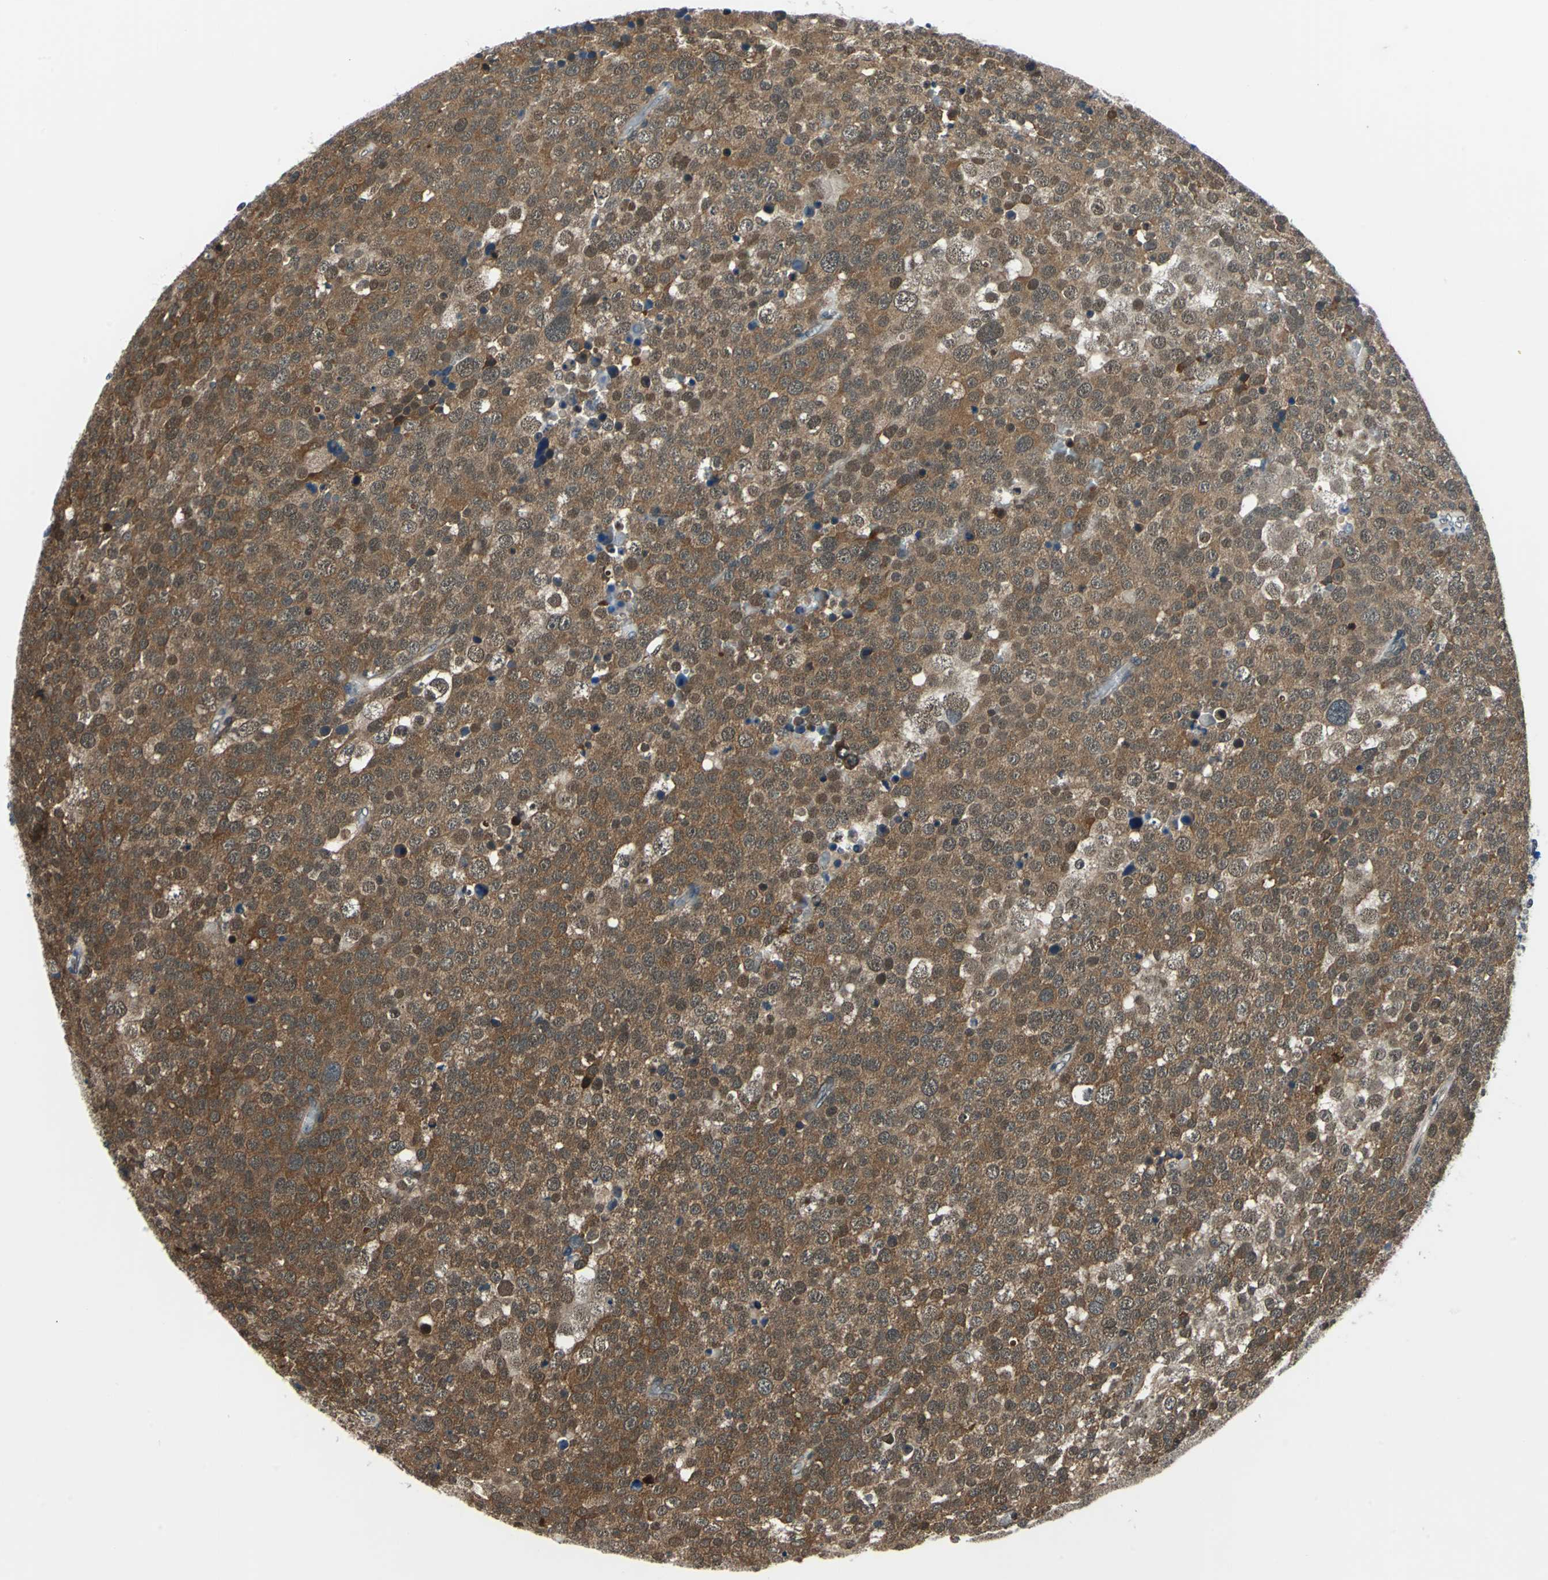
{"staining": {"intensity": "moderate", "quantity": ">75%", "location": "cytoplasmic/membranous,nuclear"}, "tissue": "testis cancer", "cell_type": "Tumor cells", "image_type": "cancer", "snomed": [{"axis": "morphology", "description": "Seminoma, NOS"}, {"axis": "topography", "description": "Testis"}], "caption": "Moderate cytoplasmic/membranous and nuclear positivity for a protein is present in approximately >75% of tumor cells of seminoma (testis) using immunohistochemistry.", "gene": "POLR3K", "patient": {"sex": "male", "age": 71}}